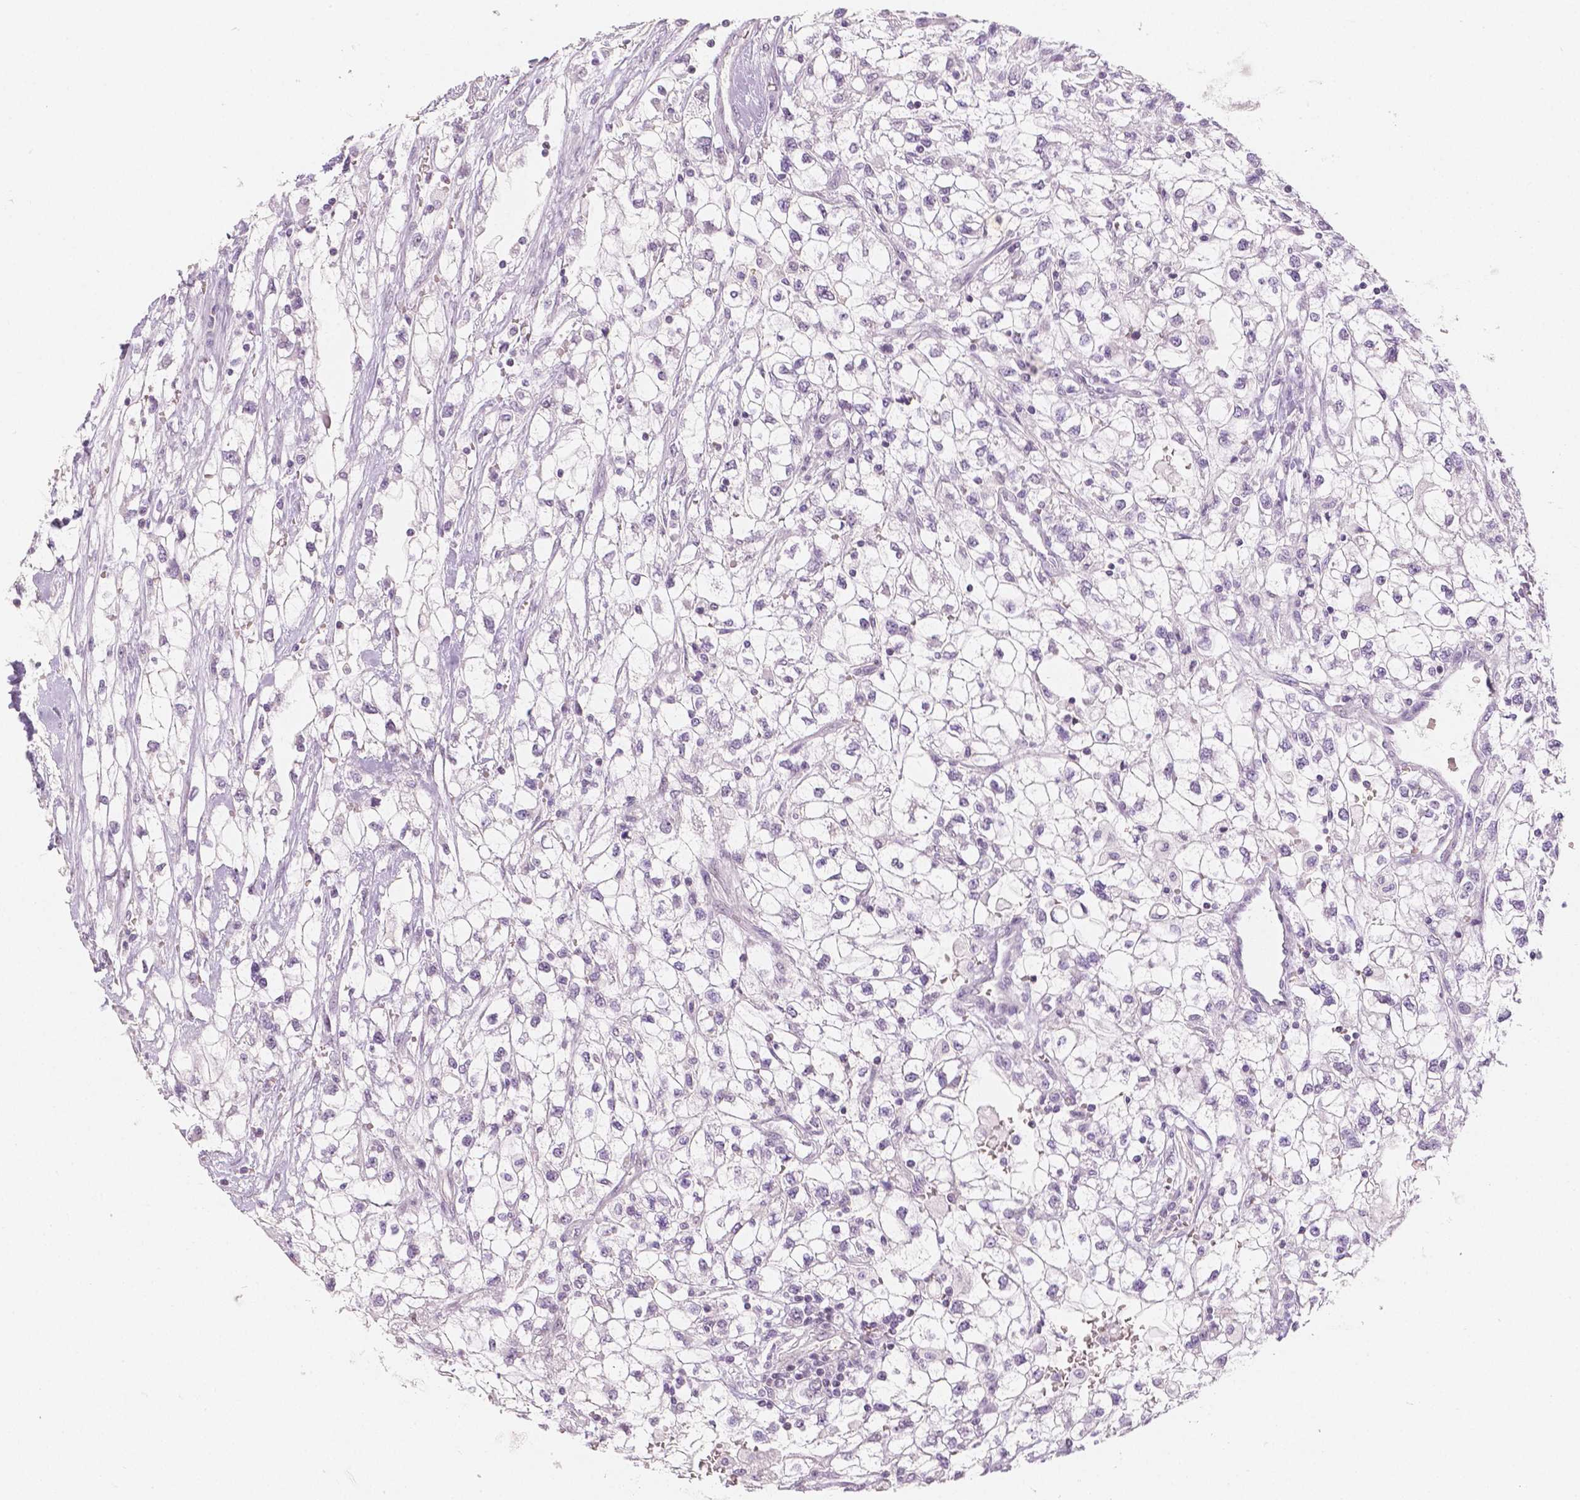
{"staining": {"intensity": "negative", "quantity": "none", "location": "none"}, "tissue": "renal cancer", "cell_type": "Tumor cells", "image_type": "cancer", "snomed": [{"axis": "morphology", "description": "Adenocarcinoma, NOS"}, {"axis": "topography", "description": "Kidney"}], "caption": "Adenocarcinoma (renal) was stained to show a protein in brown. There is no significant expression in tumor cells. The staining was performed using DAB to visualize the protein expression in brown, while the nuclei were stained in blue with hematoxylin (Magnification: 20x).", "gene": "KDM5B", "patient": {"sex": "male", "age": 59}}